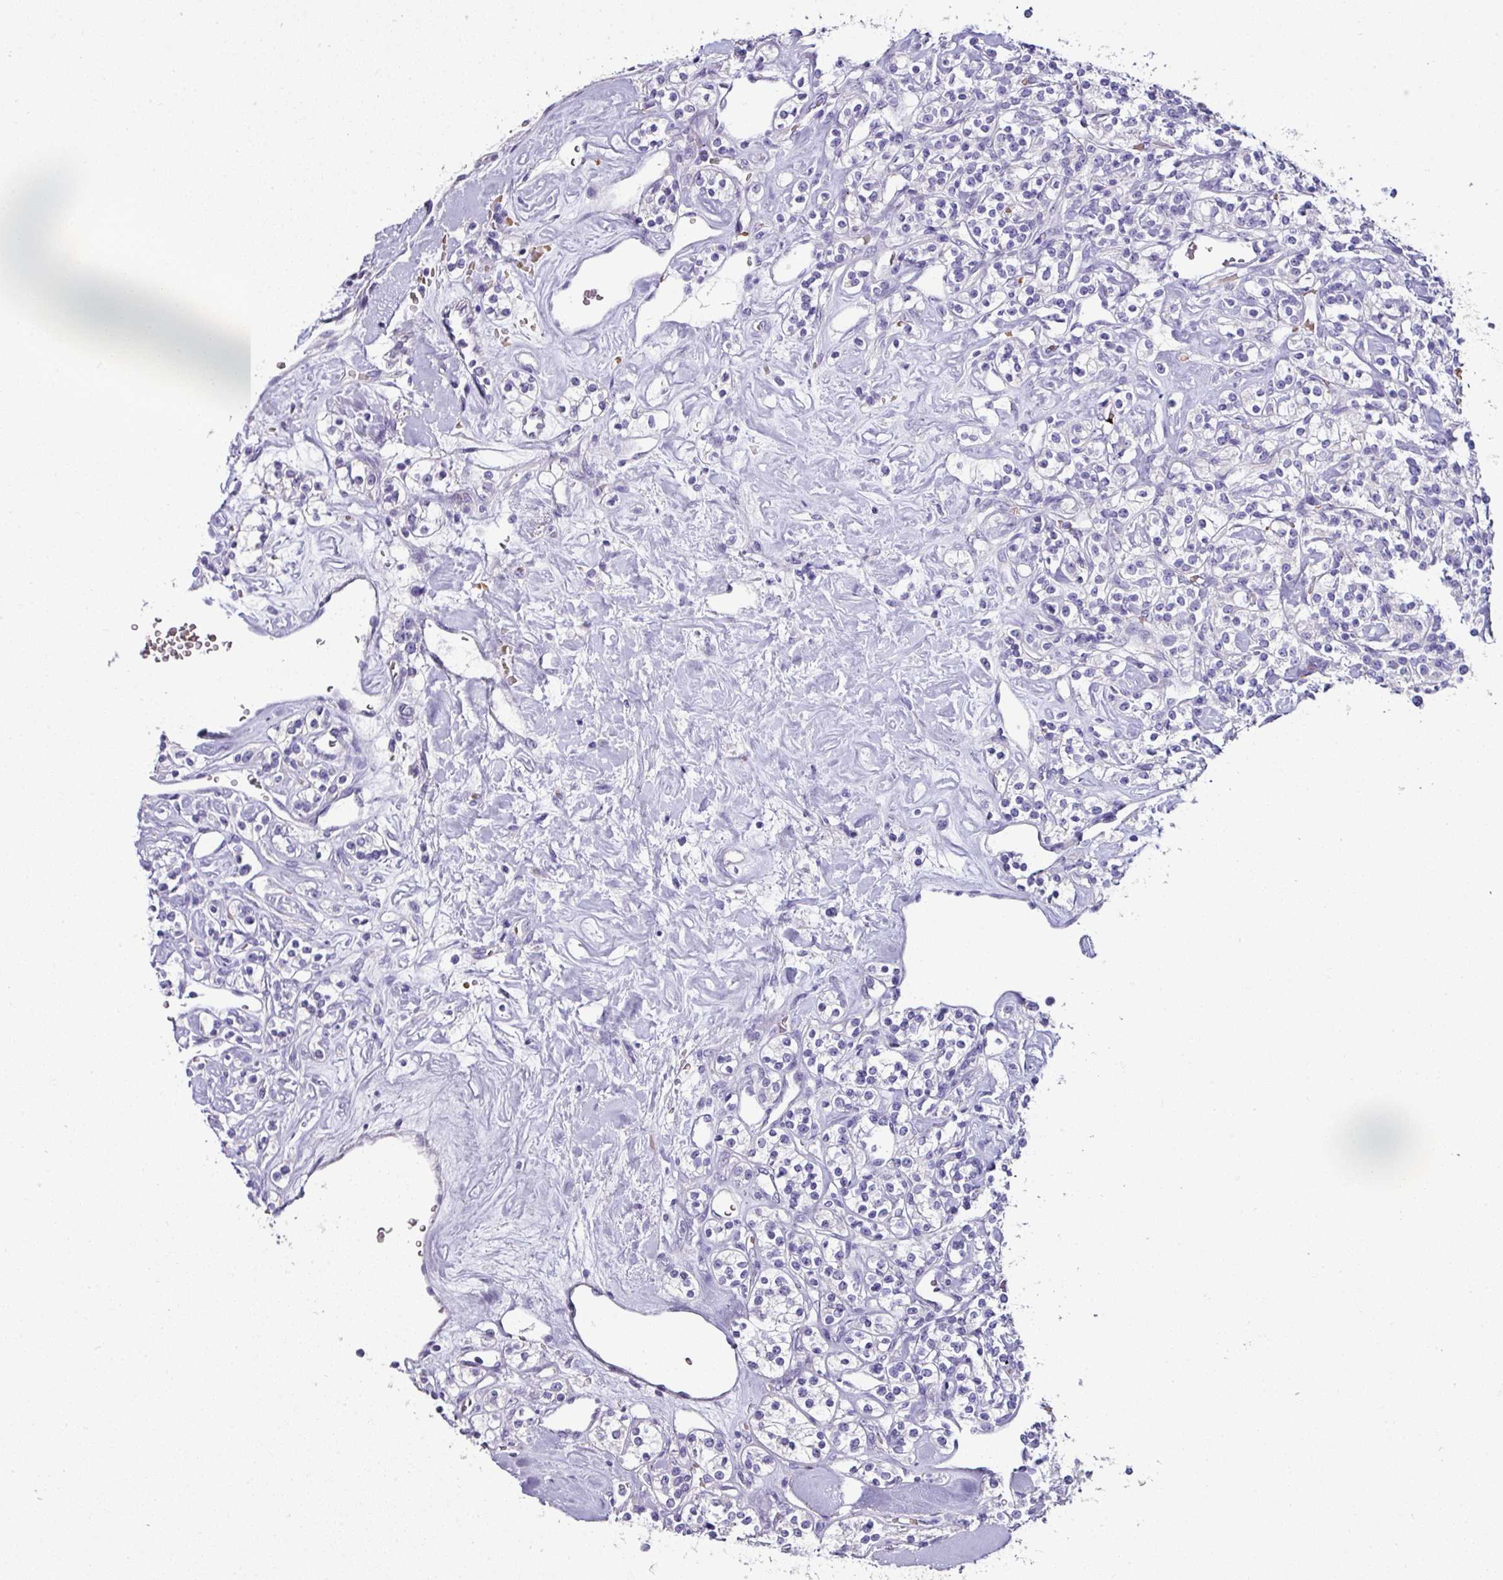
{"staining": {"intensity": "negative", "quantity": "none", "location": "none"}, "tissue": "renal cancer", "cell_type": "Tumor cells", "image_type": "cancer", "snomed": [{"axis": "morphology", "description": "Adenocarcinoma, NOS"}, {"axis": "topography", "description": "Kidney"}], "caption": "This is an immunohistochemistry image of renal cancer (adenocarcinoma). There is no expression in tumor cells.", "gene": "NAPSA", "patient": {"sex": "male", "age": 77}}